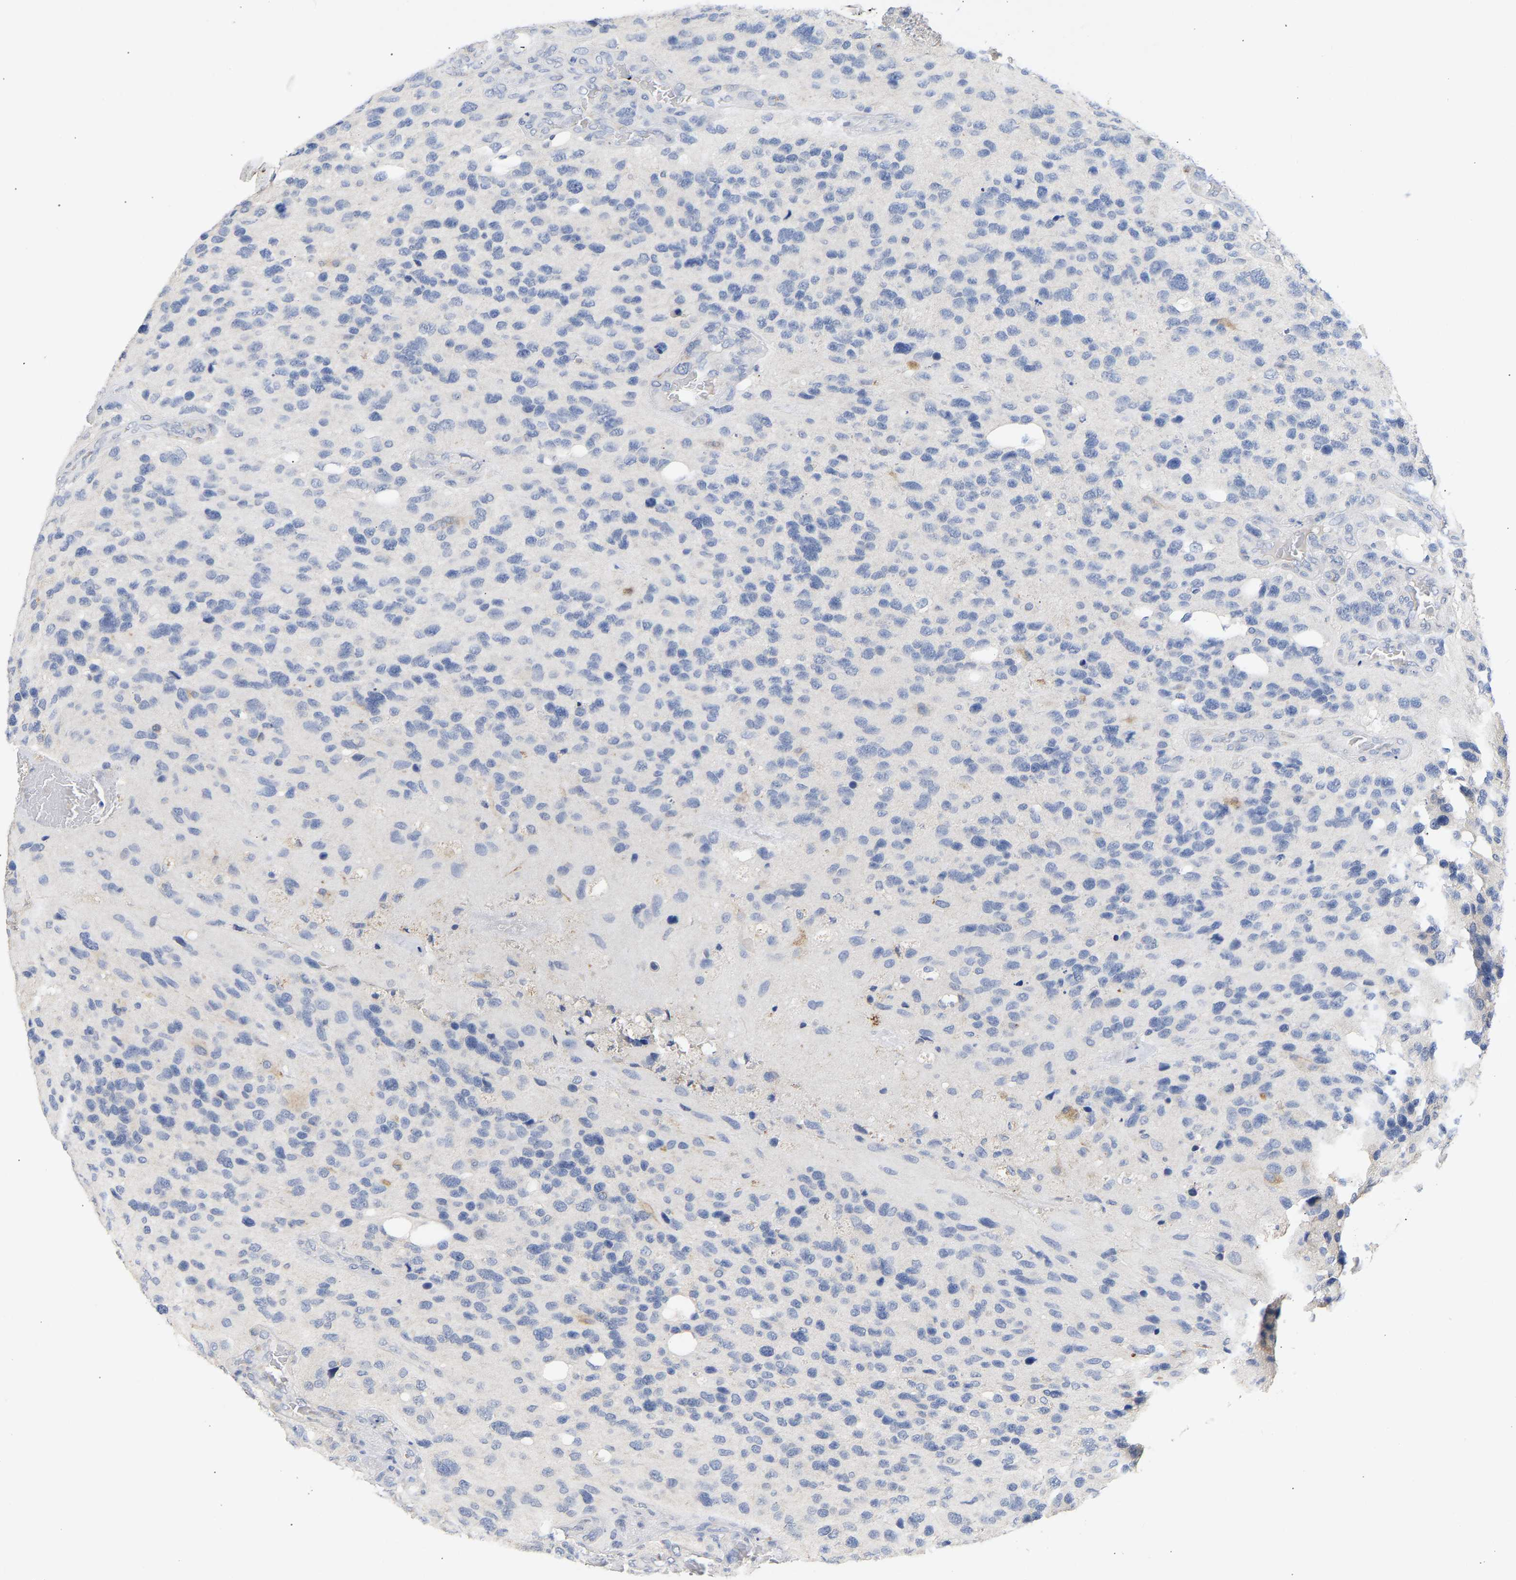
{"staining": {"intensity": "negative", "quantity": "none", "location": "none"}, "tissue": "glioma", "cell_type": "Tumor cells", "image_type": "cancer", "snomed": [{"axis": "morphology", "description": "Glioma, malignant, High grade"}, {"axis": "topography", "description": "Brain"}], "caption": "This is an IHC photomicrograph of glioma. There is no expression in tumor cells.", "gene": "SELENOM", "patient": {"sex": "female", "age": 58}}